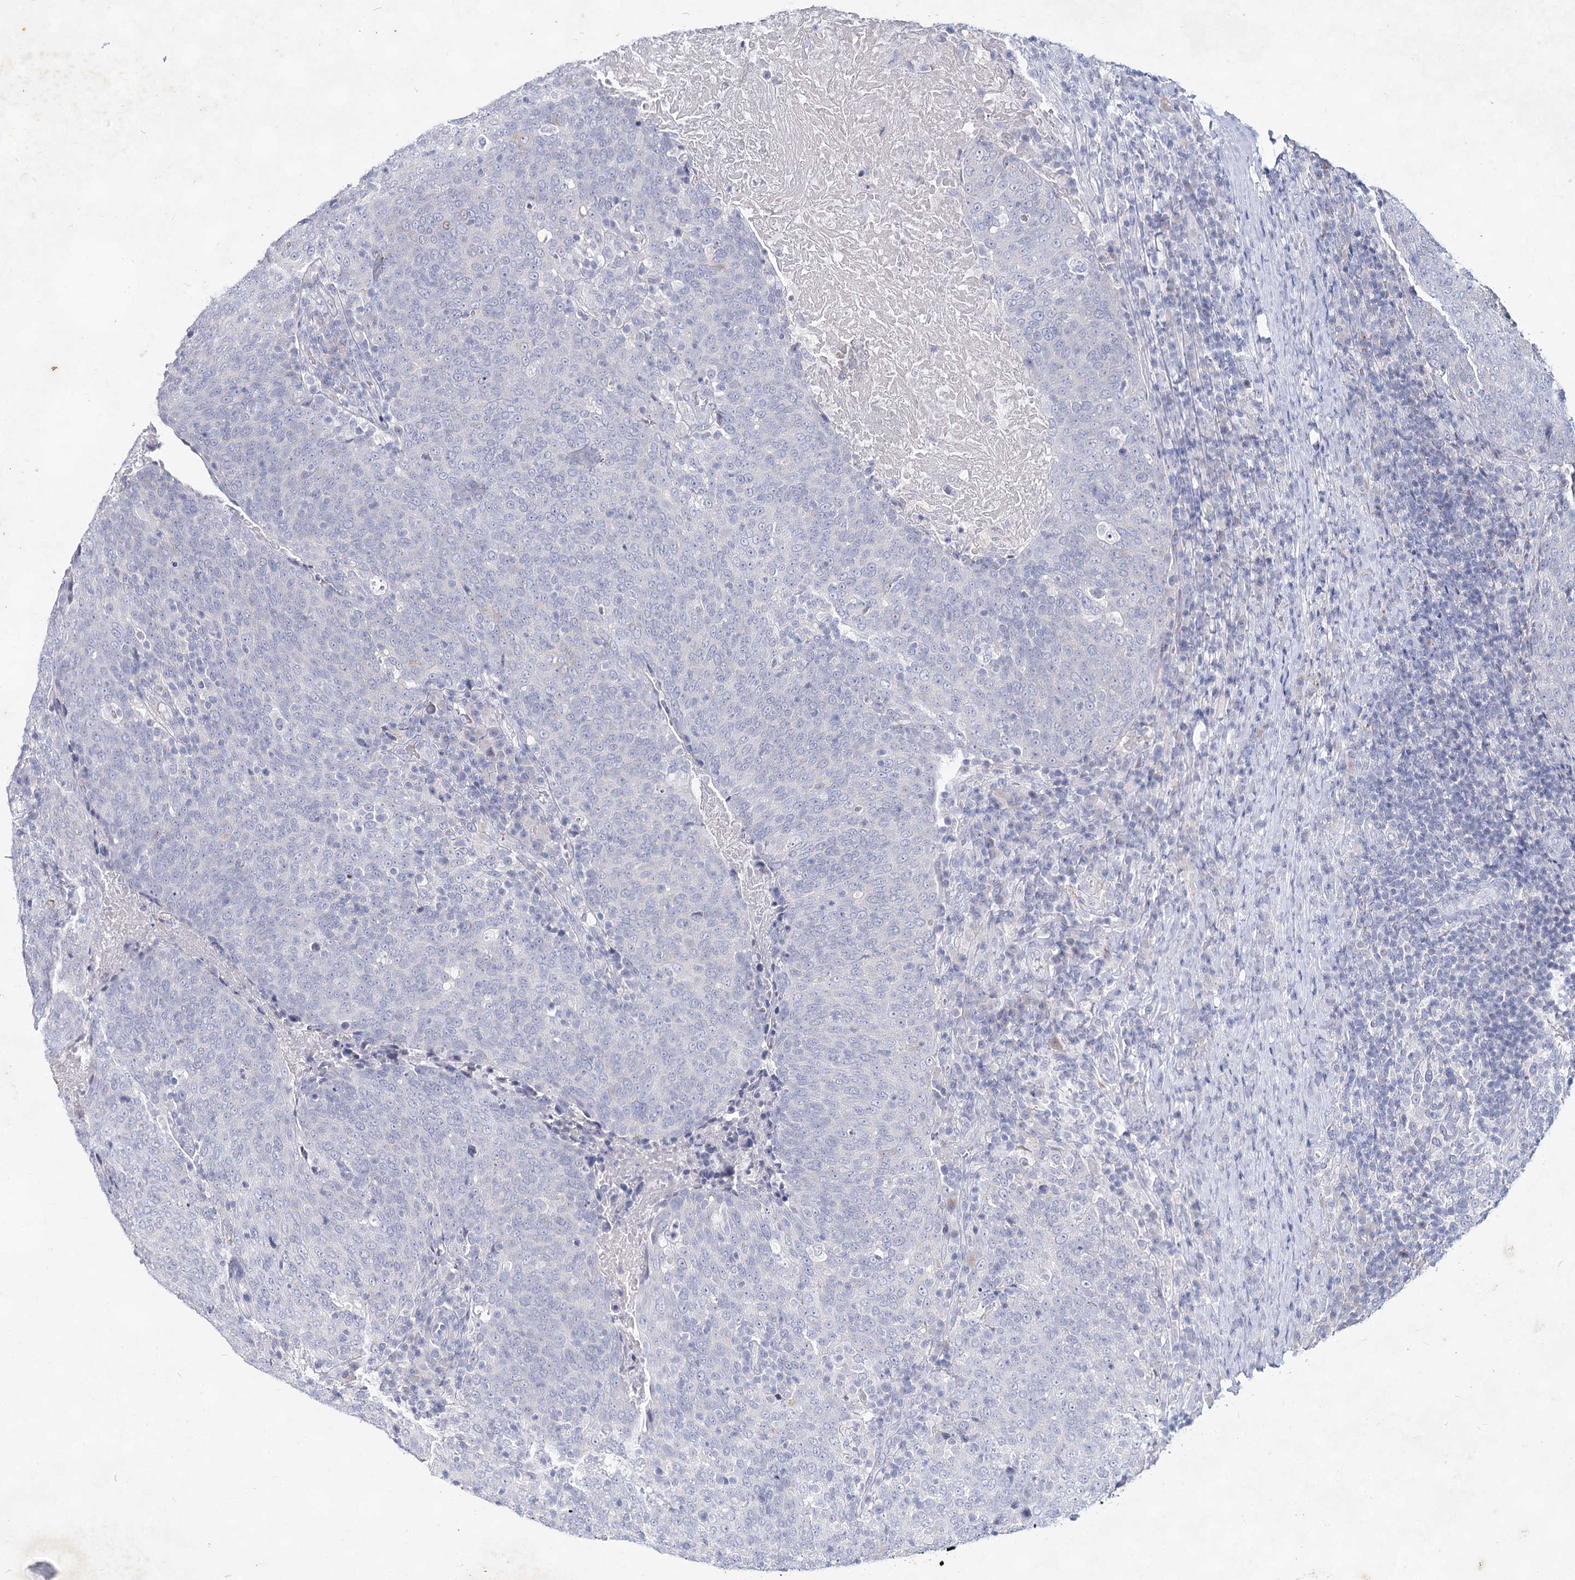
{"staining": {"intensity": "negative", "quantity": "none", "location": "none"}, "tissue": "head and neck cancer", "cell_type": "Tumor cells", "image_type": "cancer", "snomed": [{"axis": "morphology", "description": "Squamous cell carcinoma, NOS"}, {"axis": "morphology", "description": "Squamous cell carcinoma, metastatic, NOS"}, {"axis": "topography", "description": "Lymph node"}, {"axis": "topography", "description": "Head-Neck"}], "caption": "This is a histopathology image of immunohistochemistry (IHC) staining of head and neck squamous cell carcinoma, which shows no expression in tumor cells. Nuclei are stained in blue.", "gene": "CCDC73", "patient": {"sex": "male", "age": 62}}